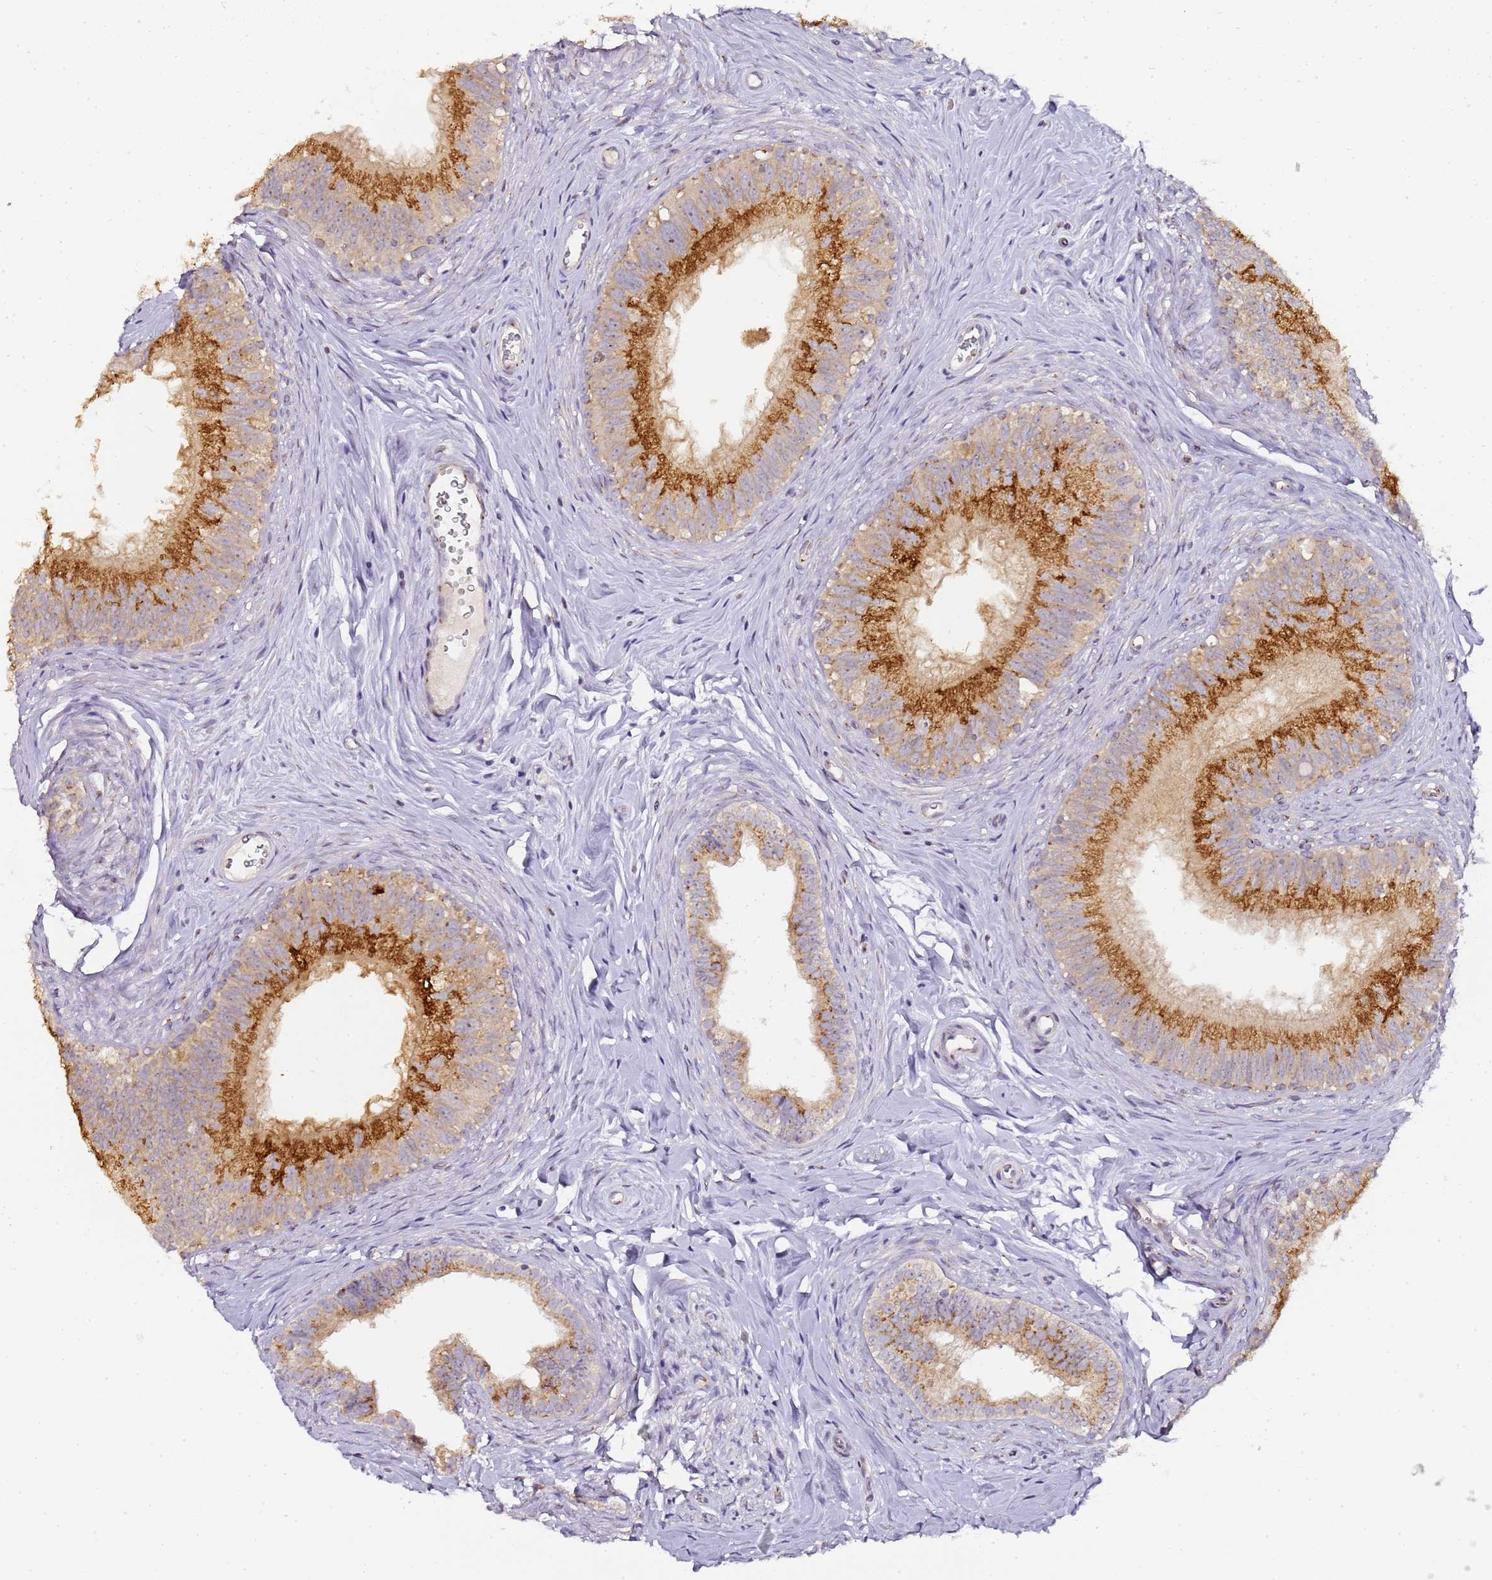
{"staining": {"intensity": "strong", "quantity": ">75%", "location": "cytoplasmic/membranous"}, "tissue": "epididymis", "cell_type": "Glandular cells", "image_type": "normal", "snomed": [{"axis": "morphology", "description": "Normal tissue, NOS"}, {"axis": "topography", "description": "Epididymis"}], "caption": "DAB immunohistochemical staining of unremarkable epididymis reveals strong cytoplasmic/membranous protein staining in approximately >75% of glandular cells. The protein of interest is stained brown, and the nuclei are stained in blue (DAB IHC with brightfield microscopy, high magnification).", "gene": "MRPL49", "patient": {"sex": "male", "age": 38}}